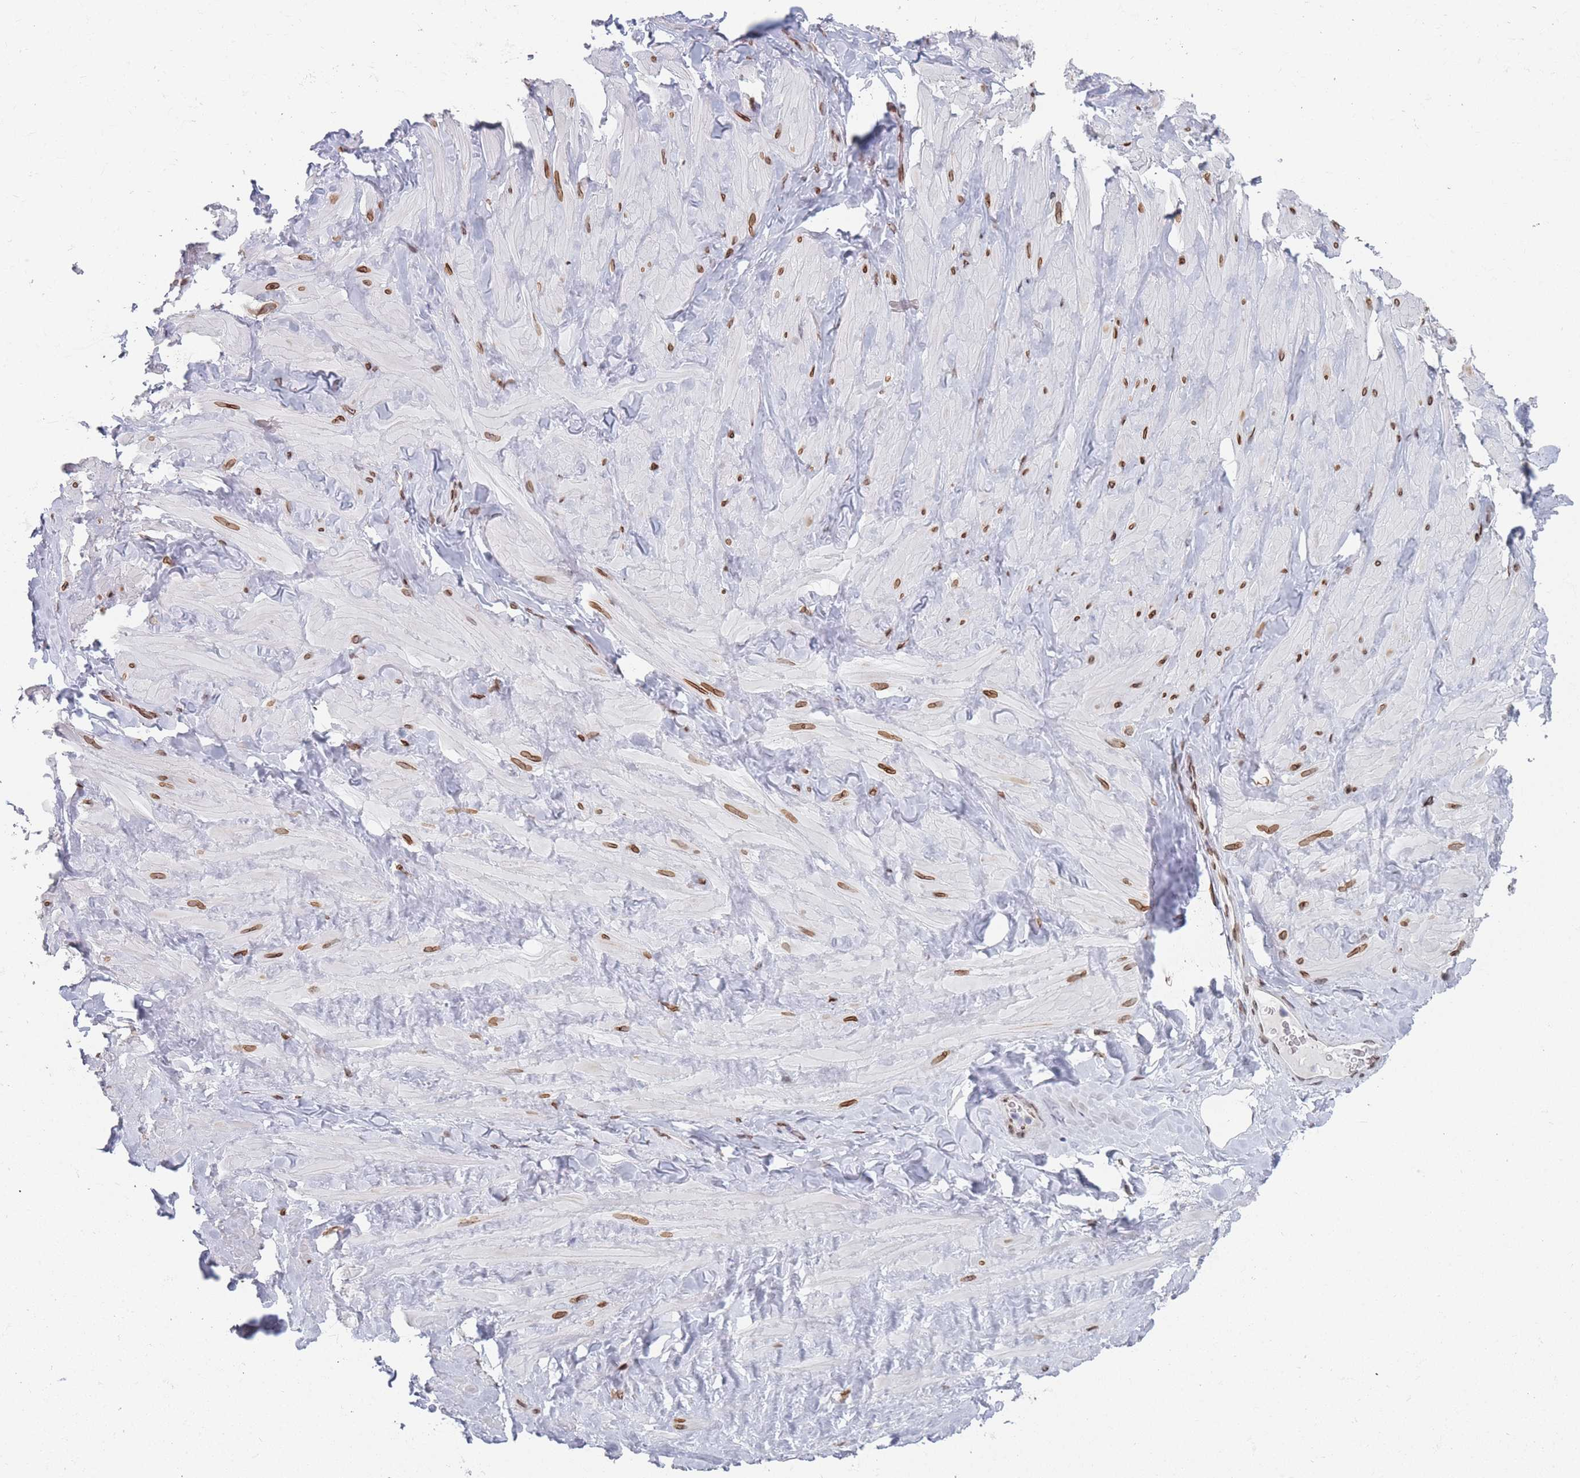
{"staining": {"intensity": "negative", "quantity": "none", "location": "none"}, "tissue": "adipose tissue", "cell_type": "Adipocytes", "image_type": "normal", "snomed": [{"axis": "morphology", "description": "Normal tissue, NOS"}, {"axis": "topography", "description": "Soft tissue"}, {"axis": "topography", "description": "Vascular tissue"}], "caption": "DAB (3,3'-diaminobenzidine) immunohistochemical staining of benign adipose tissue reveals no significant expression in adipocytes. (Immunohistochemistry, brightfield microscopy, high magnification).", "gene": "ZBTB1", "patient": {"sex": "male", "age": 41}}